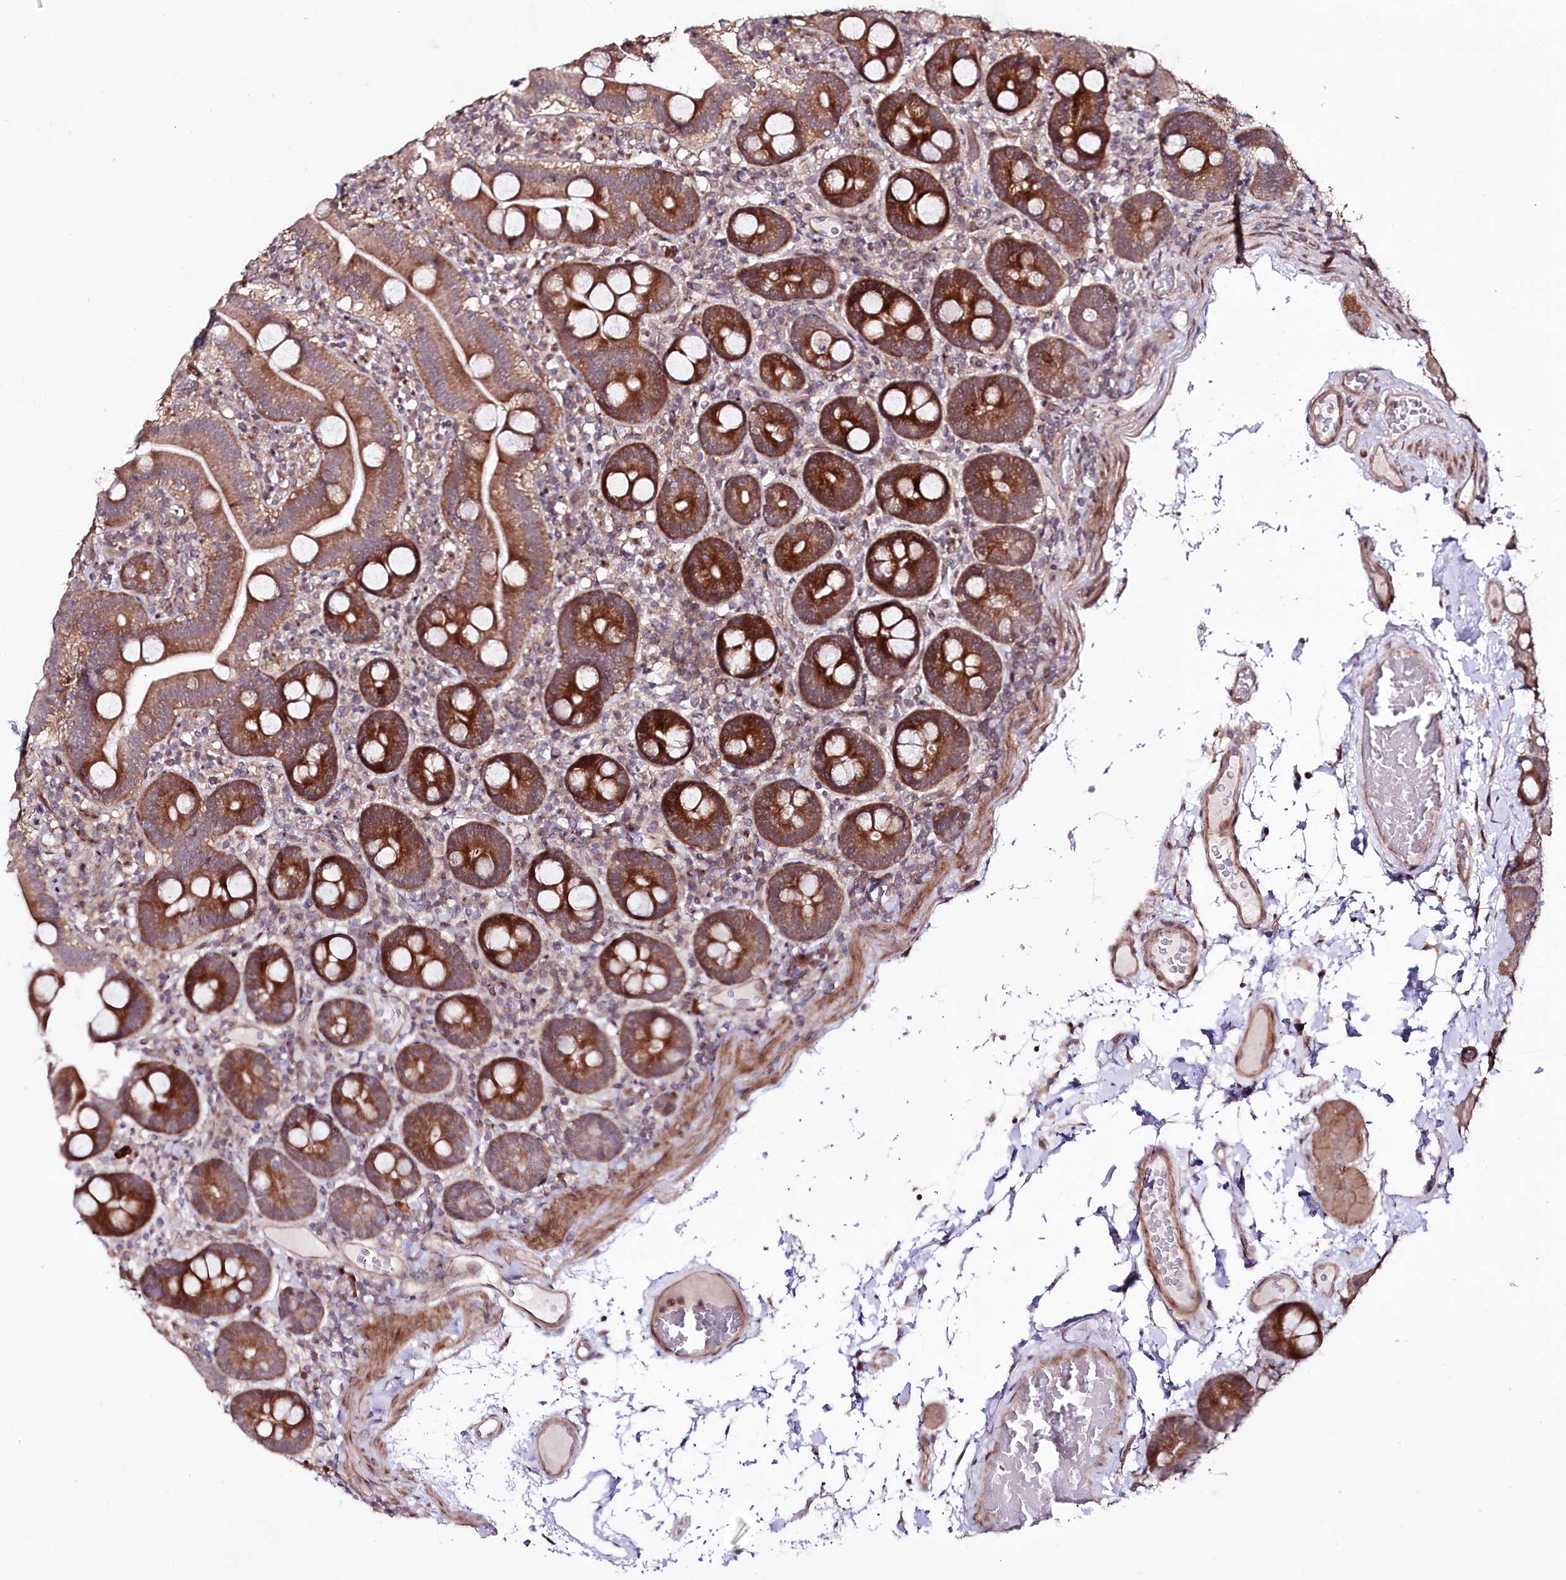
{"staining": {"intensity": "moderate", "quantity": ">75%", "location": "cytoplasmic/membranous"}, "tissue": "duodenum", "cell_type": "Glandular cells", "image_type": "normal", "snomed": [{"axis": "morphology", "description": "Normal tissue, NOS"}, {"axis": "topography", "description": "Duodenum"}], "caption": "Glandular cells reveal moderate cytoplasmic/membranous expression in about >75% of cells in normal duodenum. (Stains: DAB in brown, nuclei in blue, Microscopy: brightfield microscopy at high magnification).", "gene": "PHLDB1", "patient": {"sex": "male", "age": 55}}